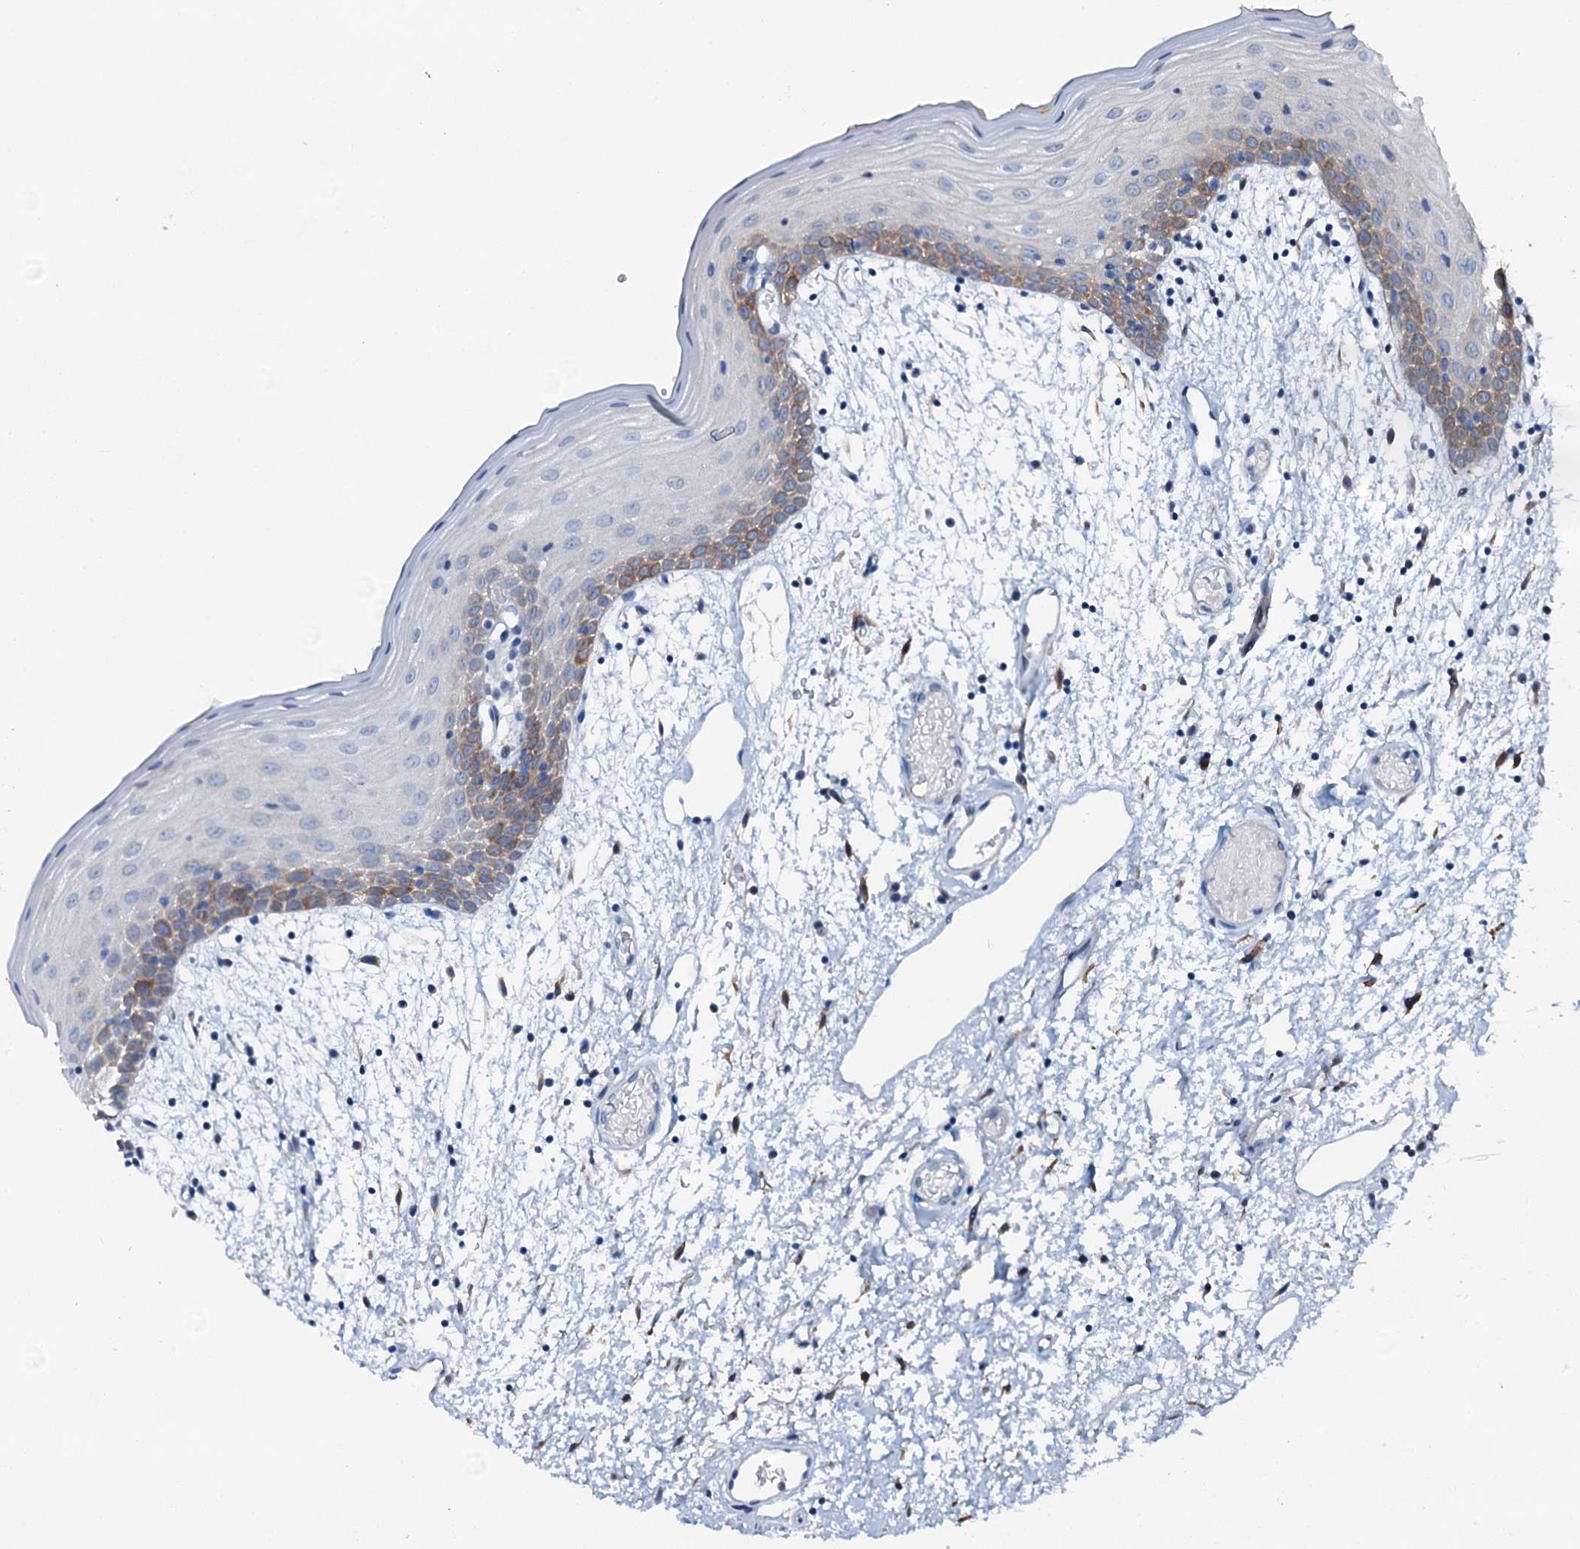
{"staining": {"intensity": "moderate", "quantity": "25%-75%", "location": "cytoplasmic/membranous"}, "tissue": "oral mucosa", "cell_type": "Squamous epithelial cells", "image_type": "normal", "snomed": [{"axis": "morphology", "description": "Normal tissue, NOS"}, {"axis": "topography", "description": "Skeletal muscle"}, {"axis": "topography", "description": "Oral tissue"}, {"axis": "topography", "description": "Salivary gland"}, {"axis": "topography", "description": "Peripheral nerve tissue"}], "caption": "Immunohistochemistry of normal oral mucosa shows medium levels of moderate cytoplasmic/membranous expression in approximately 25%-75% of squamous epithelial cells.", "gene": "GFOD2", "patient": {"sex": "male", "age": 54}}